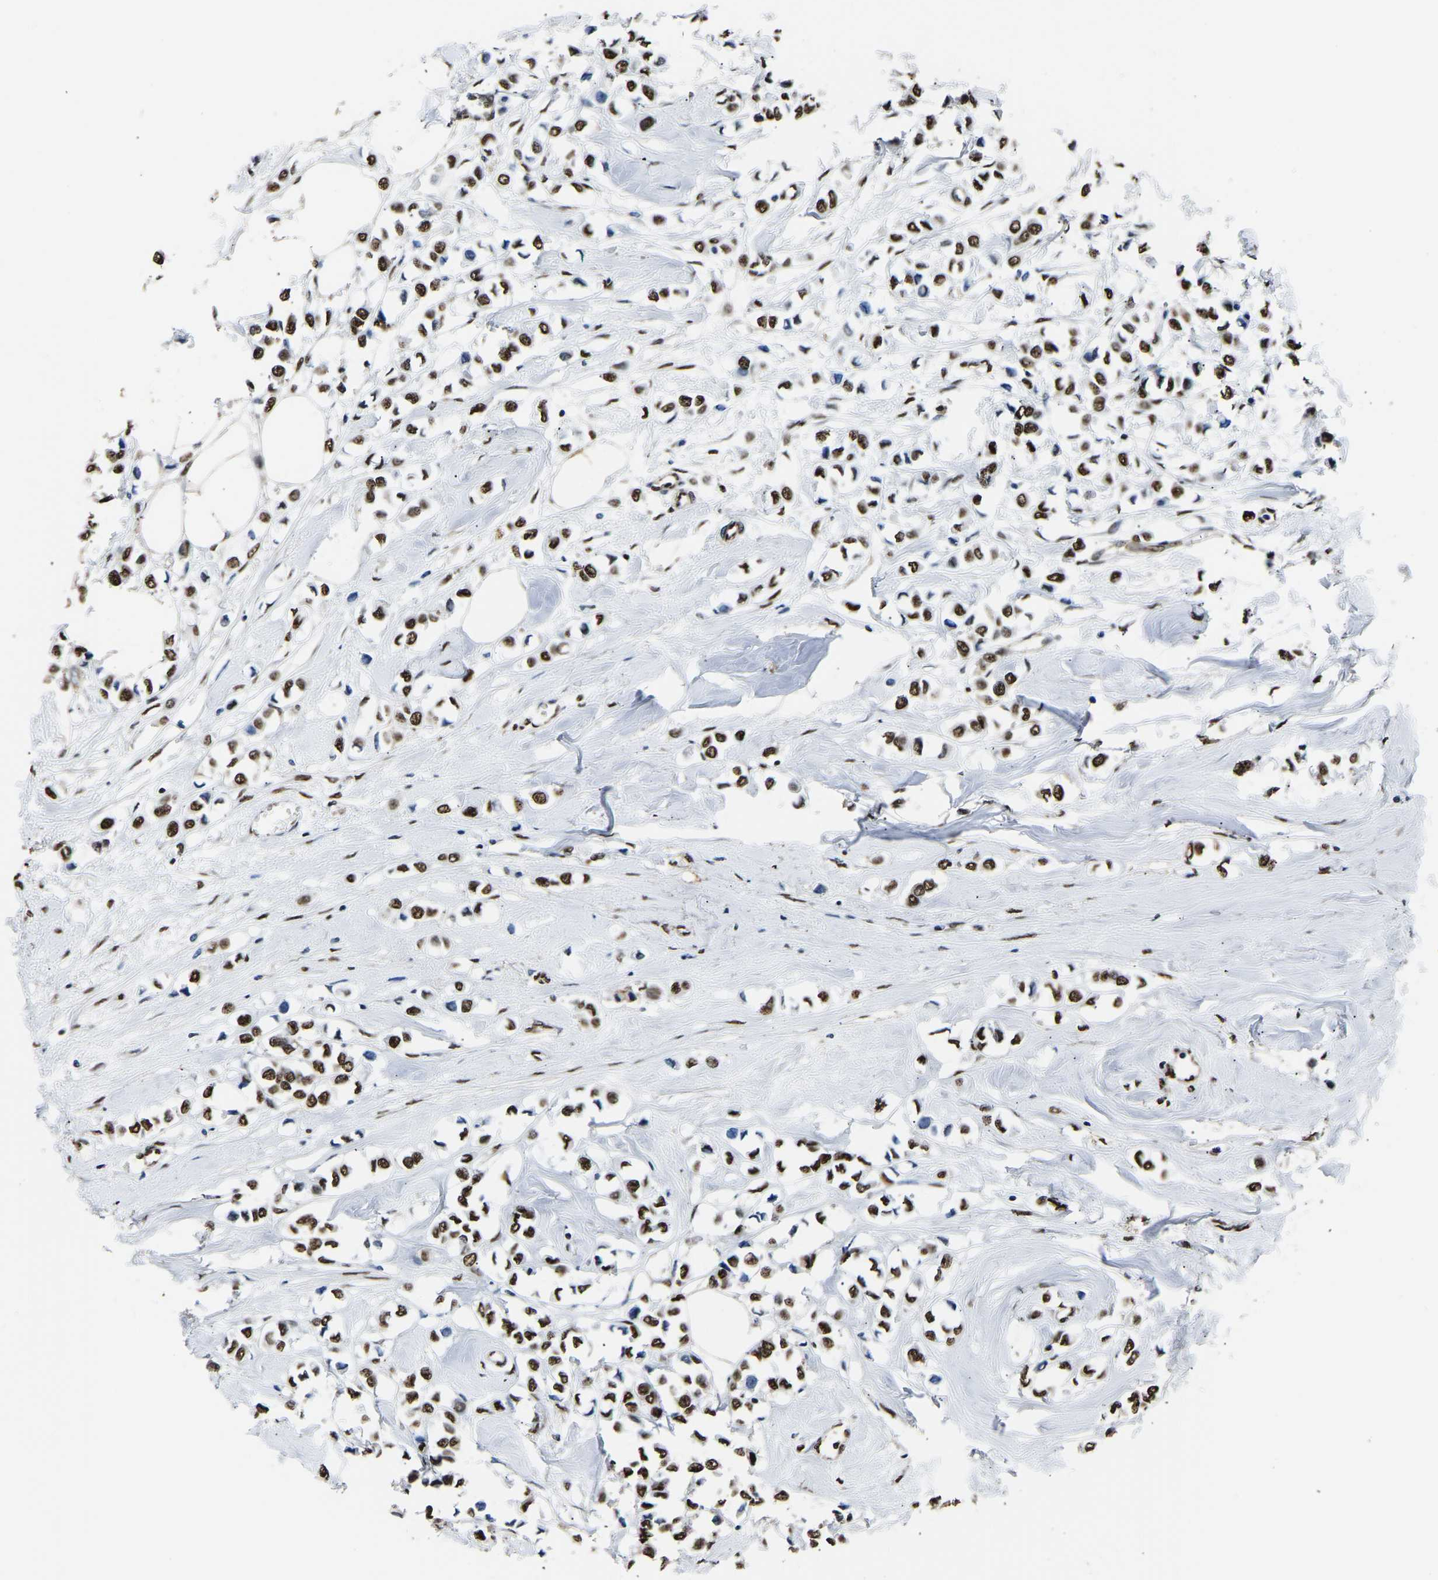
{"staining": {"intensity": "strong", "quantity": ">75%", "location": "nuclear"}, "tissue": "breast cancer", "cell_type": "Tumor cells", "image_type": "cancer", "snomed": [{"axis": "morphology", "description": "Lobular carcinoma"}, {"axis": "topography", "description": "Breast"}], "caption": "Protein analysis of breast cancer (lobular carcinoma) tissue shows strong nuclear positivity in approximately >75% of tumor cells. (DAB = brown stain, brightfield microscopy at high magnification).", "gene": "SAFB", "patient": {"sex": "female", "age": 51}}